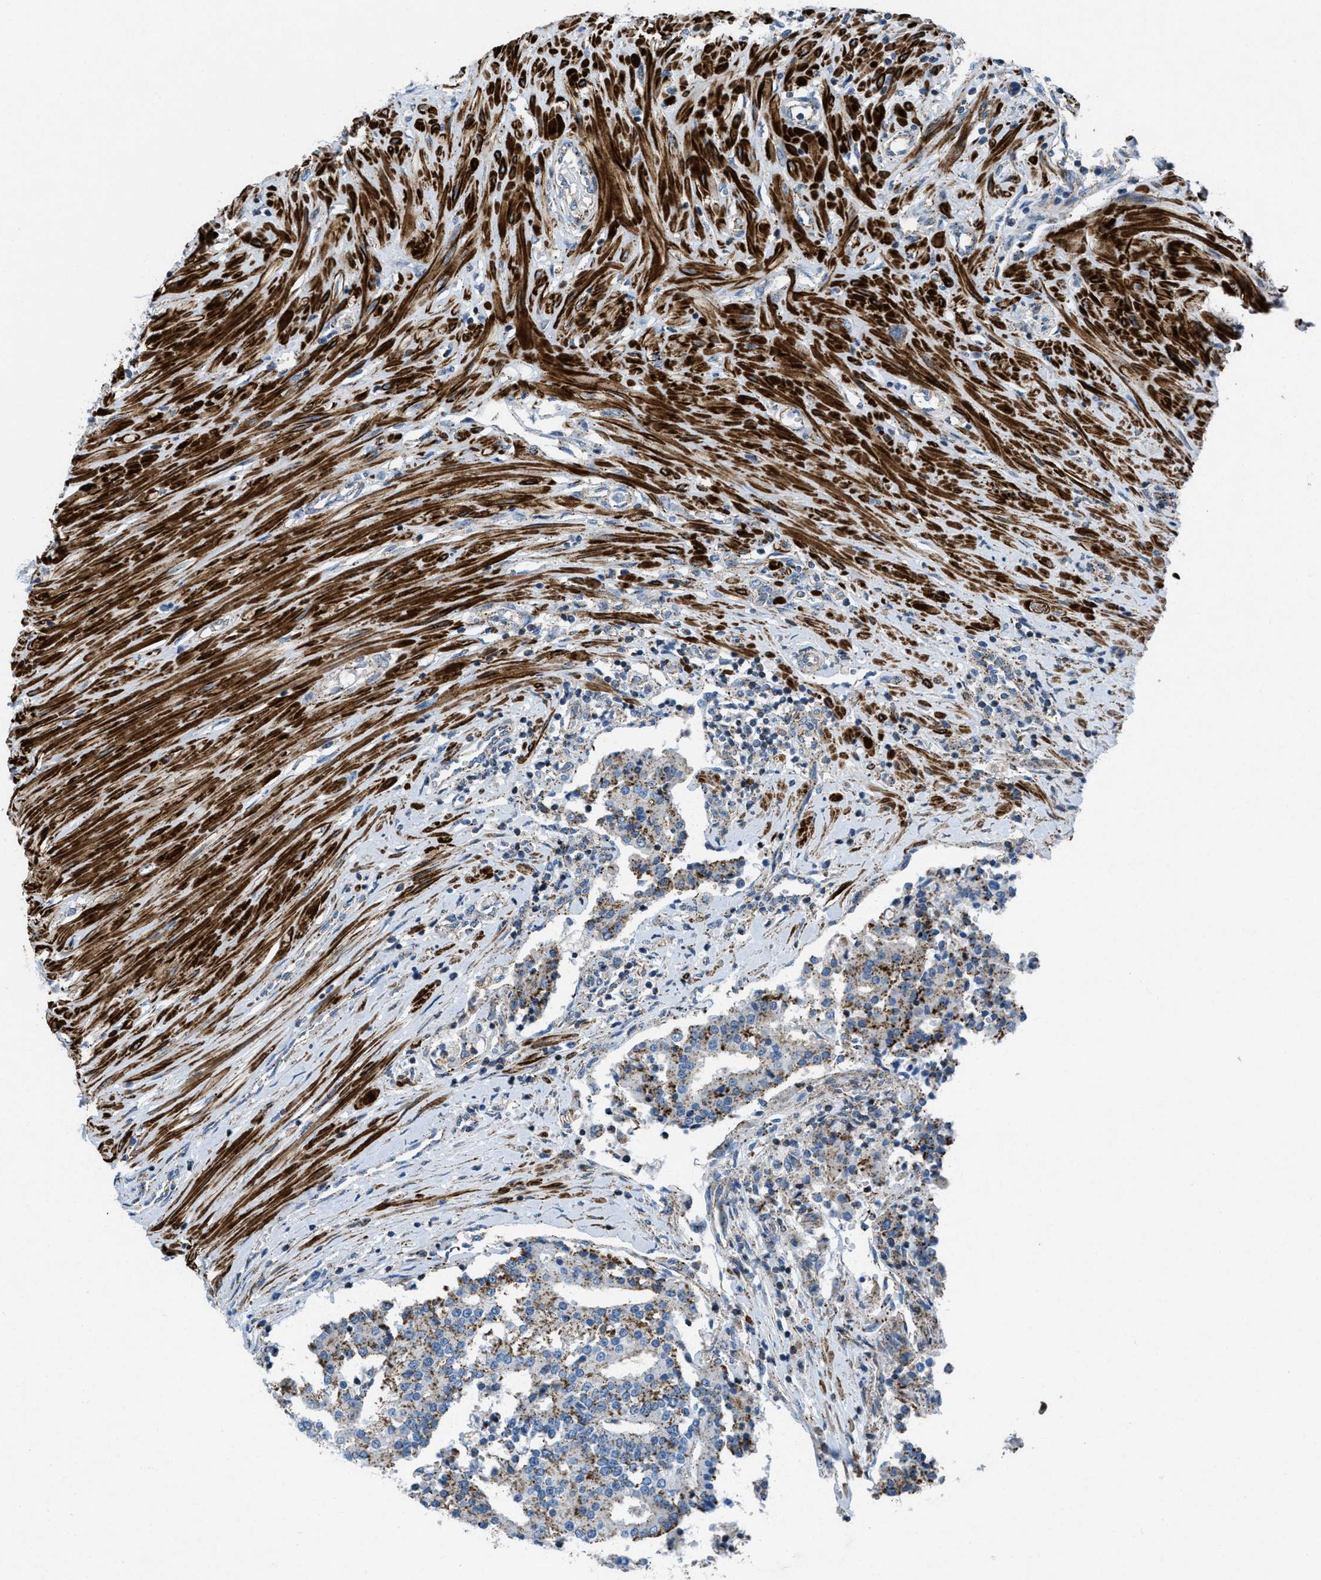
{"staining": {"intensity": "moderate", "quantity": ">75%", "location": "cytoplasmic/membranous"}, "tissue": "seminal vesicle", "cell_type": "Glandular cells", "image_type": "normal", "snomed": [{"axis": "morphology", "description": "Normal tissue, NOS"}, {"axis": "morphology", "description": "Adenocarcinoma, High grade"}, {"axis": "topography", "description": "Prostate"}, {"axis": "topography", "description": "Seminal veicle"}], "caption": "DAB (3,3'-diaminobenzidine) immunohistochemical staining of benign human seminal vesicle demonstrates moderate cytoplasmic/membranous protein positivity in approximately >75% of glandular cells. The staining was performed using DAB (3,3'-diaminobenzidine) to visualize the protein expression in brown, while the nuclei were stained in blue with hematoxylin (Magnification: 20x).", "gene": "MFSD13A", "patient": {"sex": "male", "age": 55}}